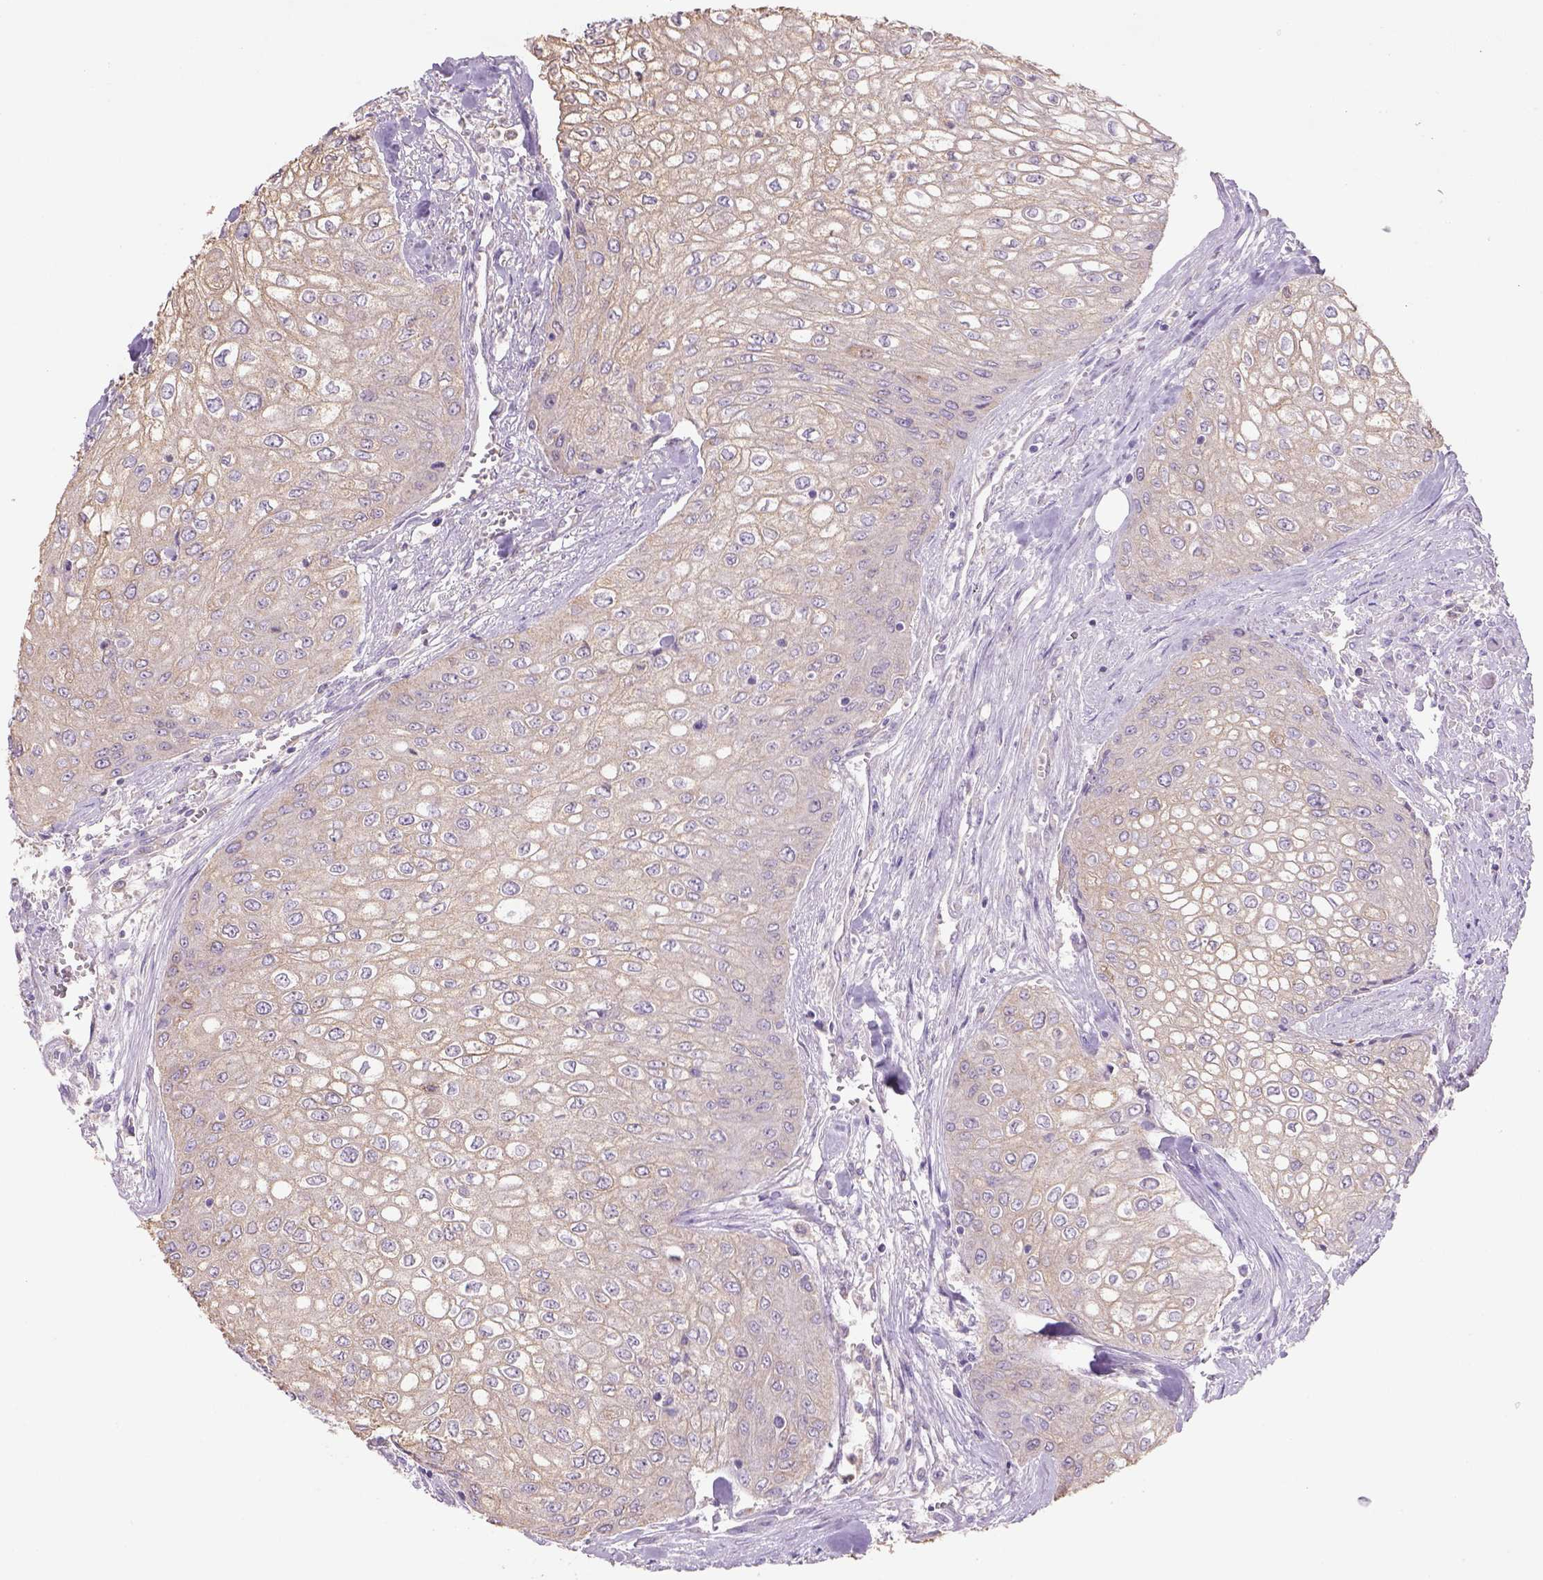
{"staining": {"intensity": "weak", "quantity": ">75%", "location": "cytoplasmic/membranous"}, "tissue": "urothelial cancer", "cell_type": "Tumor cells", "image_type": "cancer", "snomed": [{"axis": "morphology", "description": "Urothelial carcinoma, High grade"}, {"axis": "topography", "description": "Urinary bladder"}], "caption": "Weak cytoplasmic/membranous positivity is seen in approximately >75% of tumor cells in urothelial cancer.", "gene": "NAALAD2", "patient": {"sex": "male", "age": 62}}